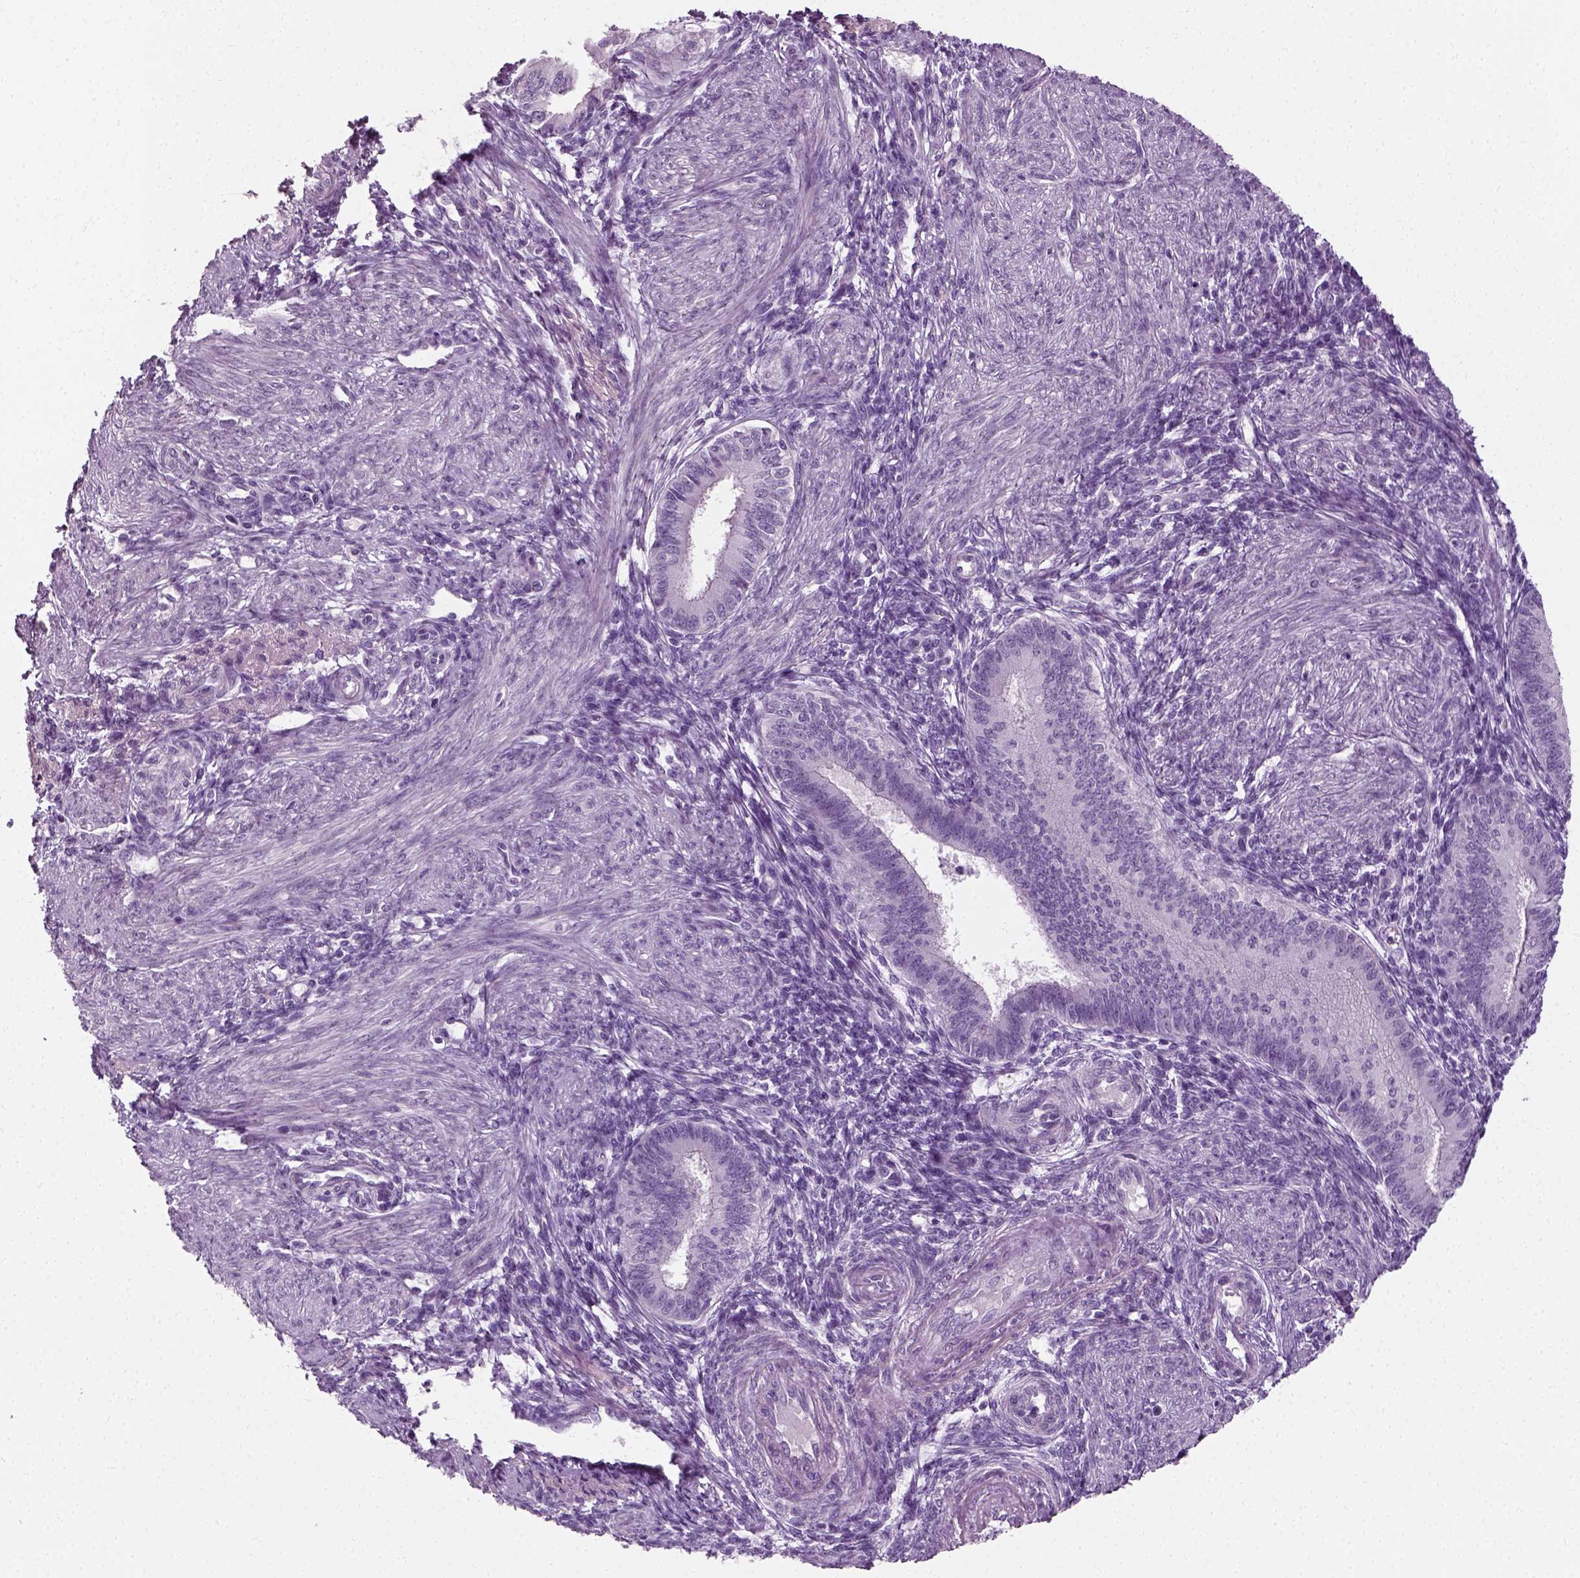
{"staining": {"intensity": "negative", "quantity": "none", "location": "none"}, "tissue": "endometrium", "cell_type": "Cells in endometrial stroma", "image_type": "normal", "snomed": [{"axis": "morphology", "description": "Normal tissue, NOS"}, {"axis": "topography", "description": "Endometrium"}], "caption": "Endometrium was stained to show a protein in brown. There is no significant expression in cells in endometrial stroma. (DAB (3,3'-diaminobenzidine) IHC with hematoxylin counter stain).", "gene": "SPATA31E1", "patient": {"sex": "female", "age": 39}}